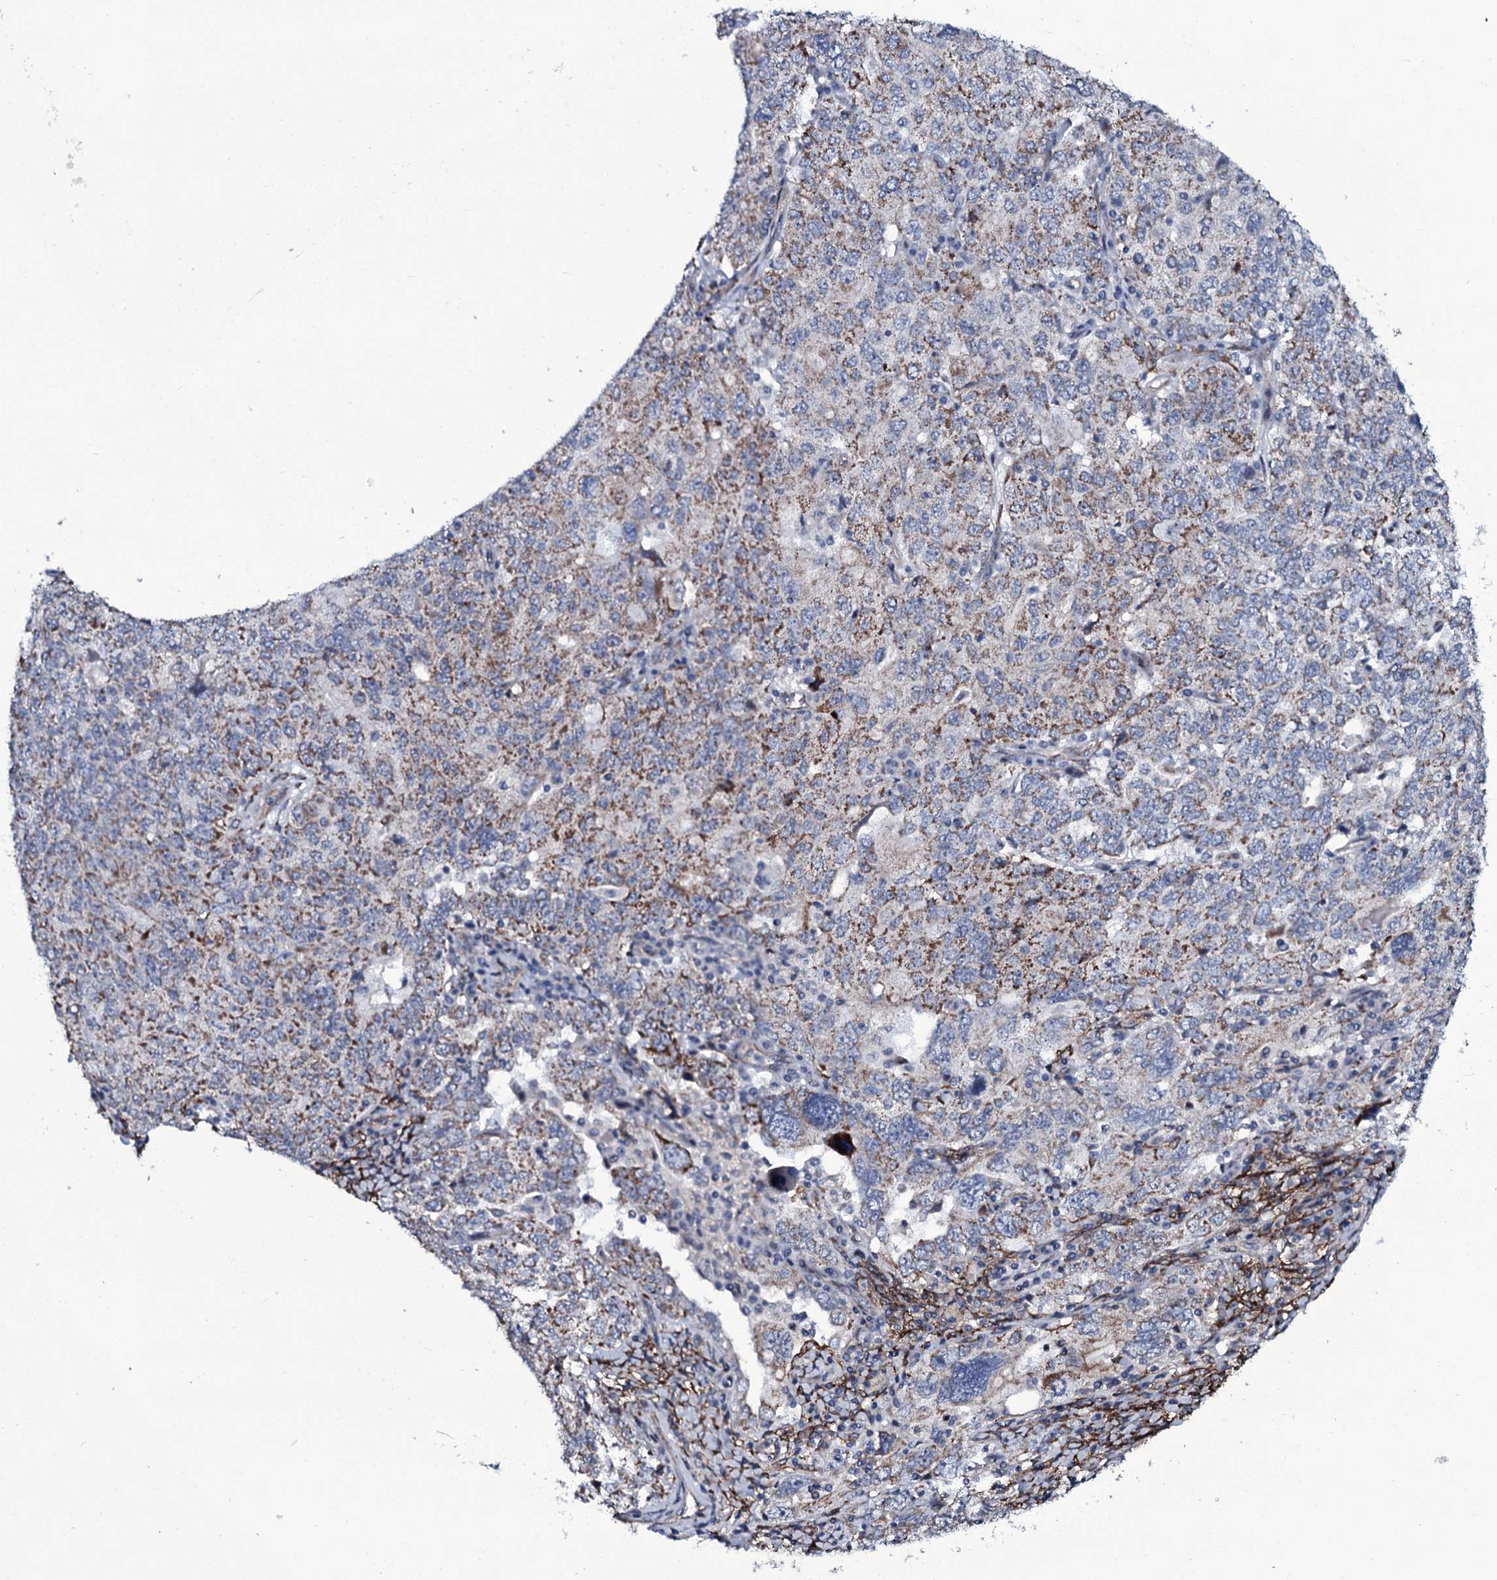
{"staining": {"intensity": "moderate", "quantity": "25%-75%", "location": "cytoplasmic/membranous"}, "tissue": "ovarian cancer", "cell_type": "Tumor cells", "image_type": "cancer", "snomed": [{"axis": "morphology", "description": "Carcinoma, endometroid"}, {"axis": "topography", "description": "Ovary"}], "caption": "The immunohistochemical stain highlights moderate cytoplasmic/membranous positivity in tumor cells of ovarian endometroid carcinoma tissue. Nuclei are stained in blue.", "gene": "WIPF3", "patient": {"sex": "female", "age": 62}}